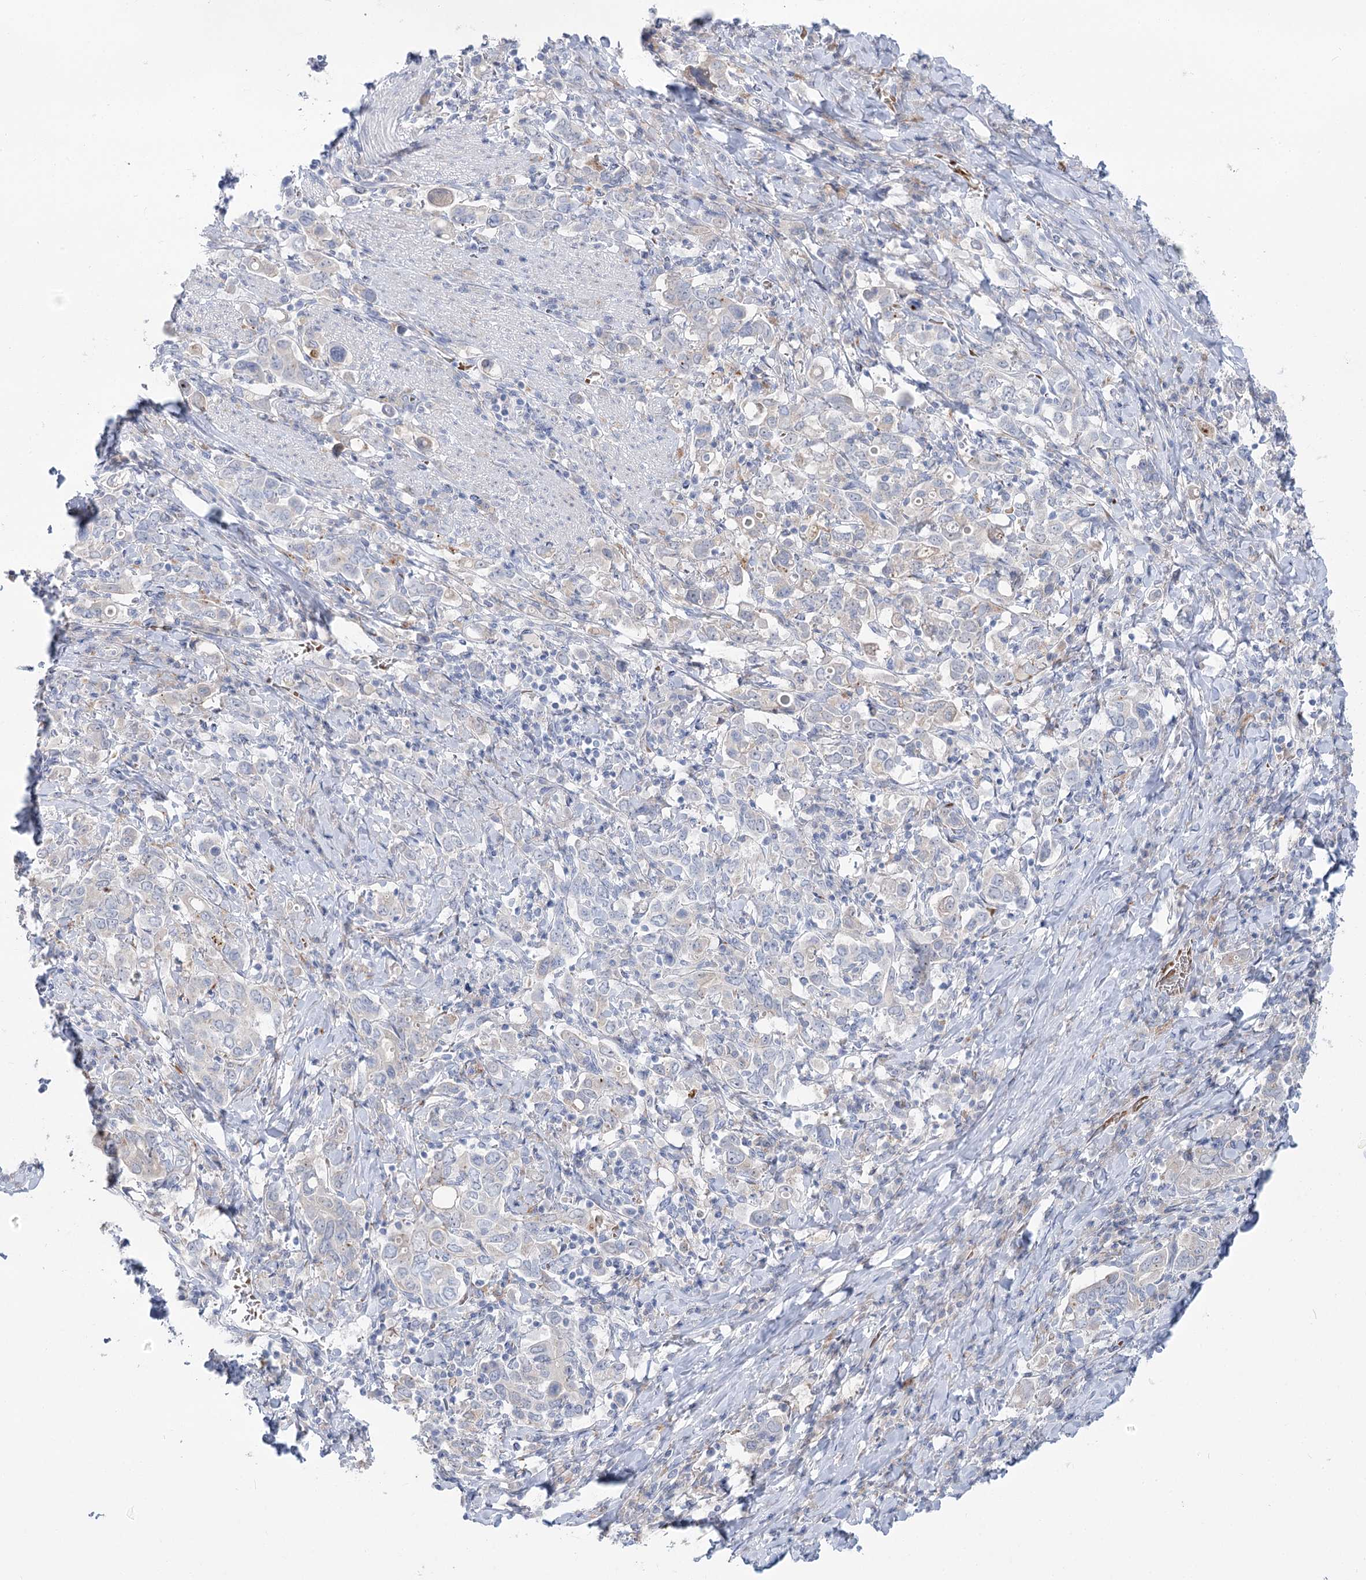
{"staining": {"intensity": "weak", "quantity": "<25%", "location": "cytoplasmic/membranous"}, "tissue": "stomach cancer", "cell_type": "Tumor cells", "image_type": "cancer", "snomed": [{"axis": "morphology", "description": "Adenocarcinoma, NOS"}, {"axis": "topography", "description": "Stomach, upper"}], "caption": "The image displays no staining of tumor cells in adenocarcinoma (stomach).", "gene": "SIAE", "patient": {"sex": "male", "age": 62}}